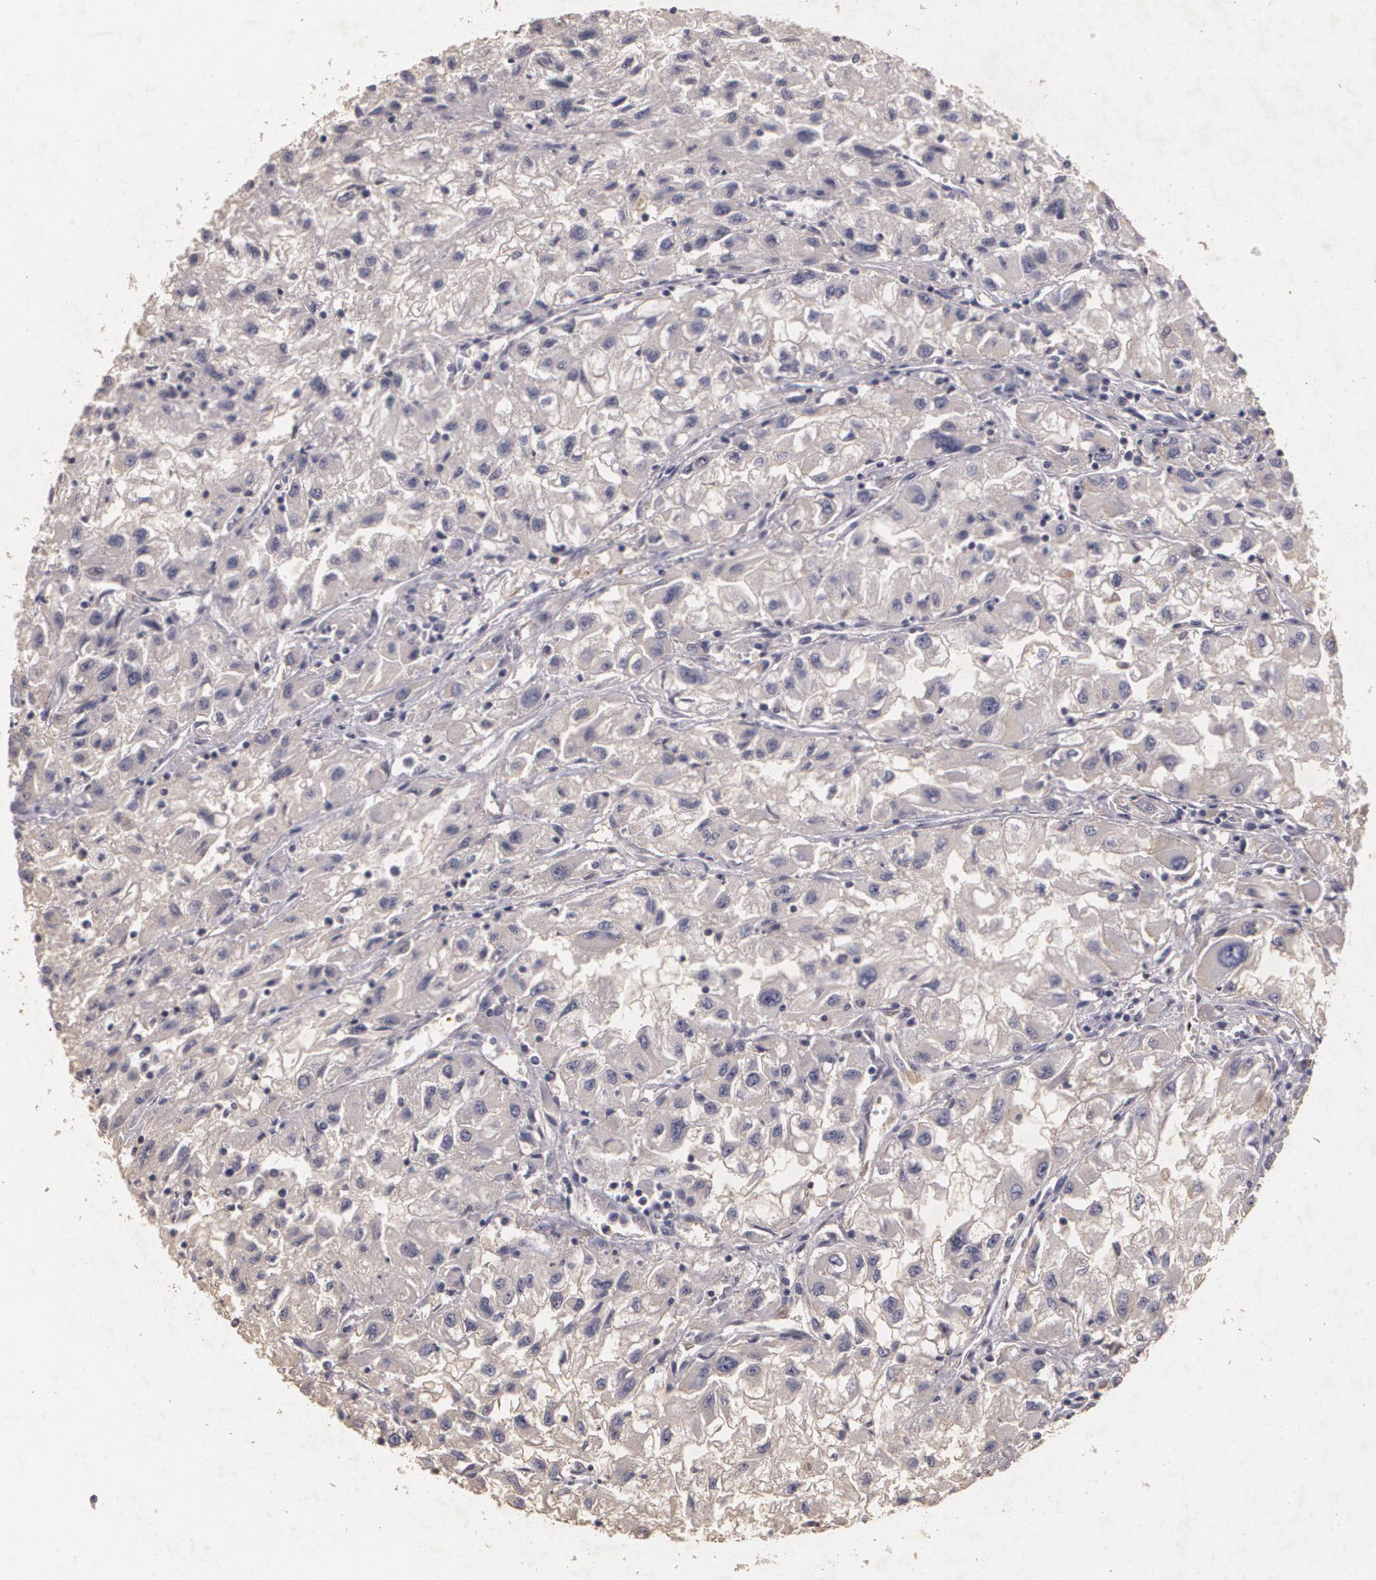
{"staining": {"intensity": "weak", "quantity": ">75%", "location": "cytoplasmic/membranous"}, "tissue": "renal cancer", "cell_type": "Tumor cells", "image_type": "cancer", "snomed": [{"axis": "morphology", "description": "Adenocarcinoma, NOS"}, {"axis": "topography", "description": "Kidney"}], "caption": "Renal cancer (adenocarcinoma) stained with a protein marker shows weak staining in tumor cells.", "gene": "KCNA4", "patient": {"sex": "male", "age": 59}}